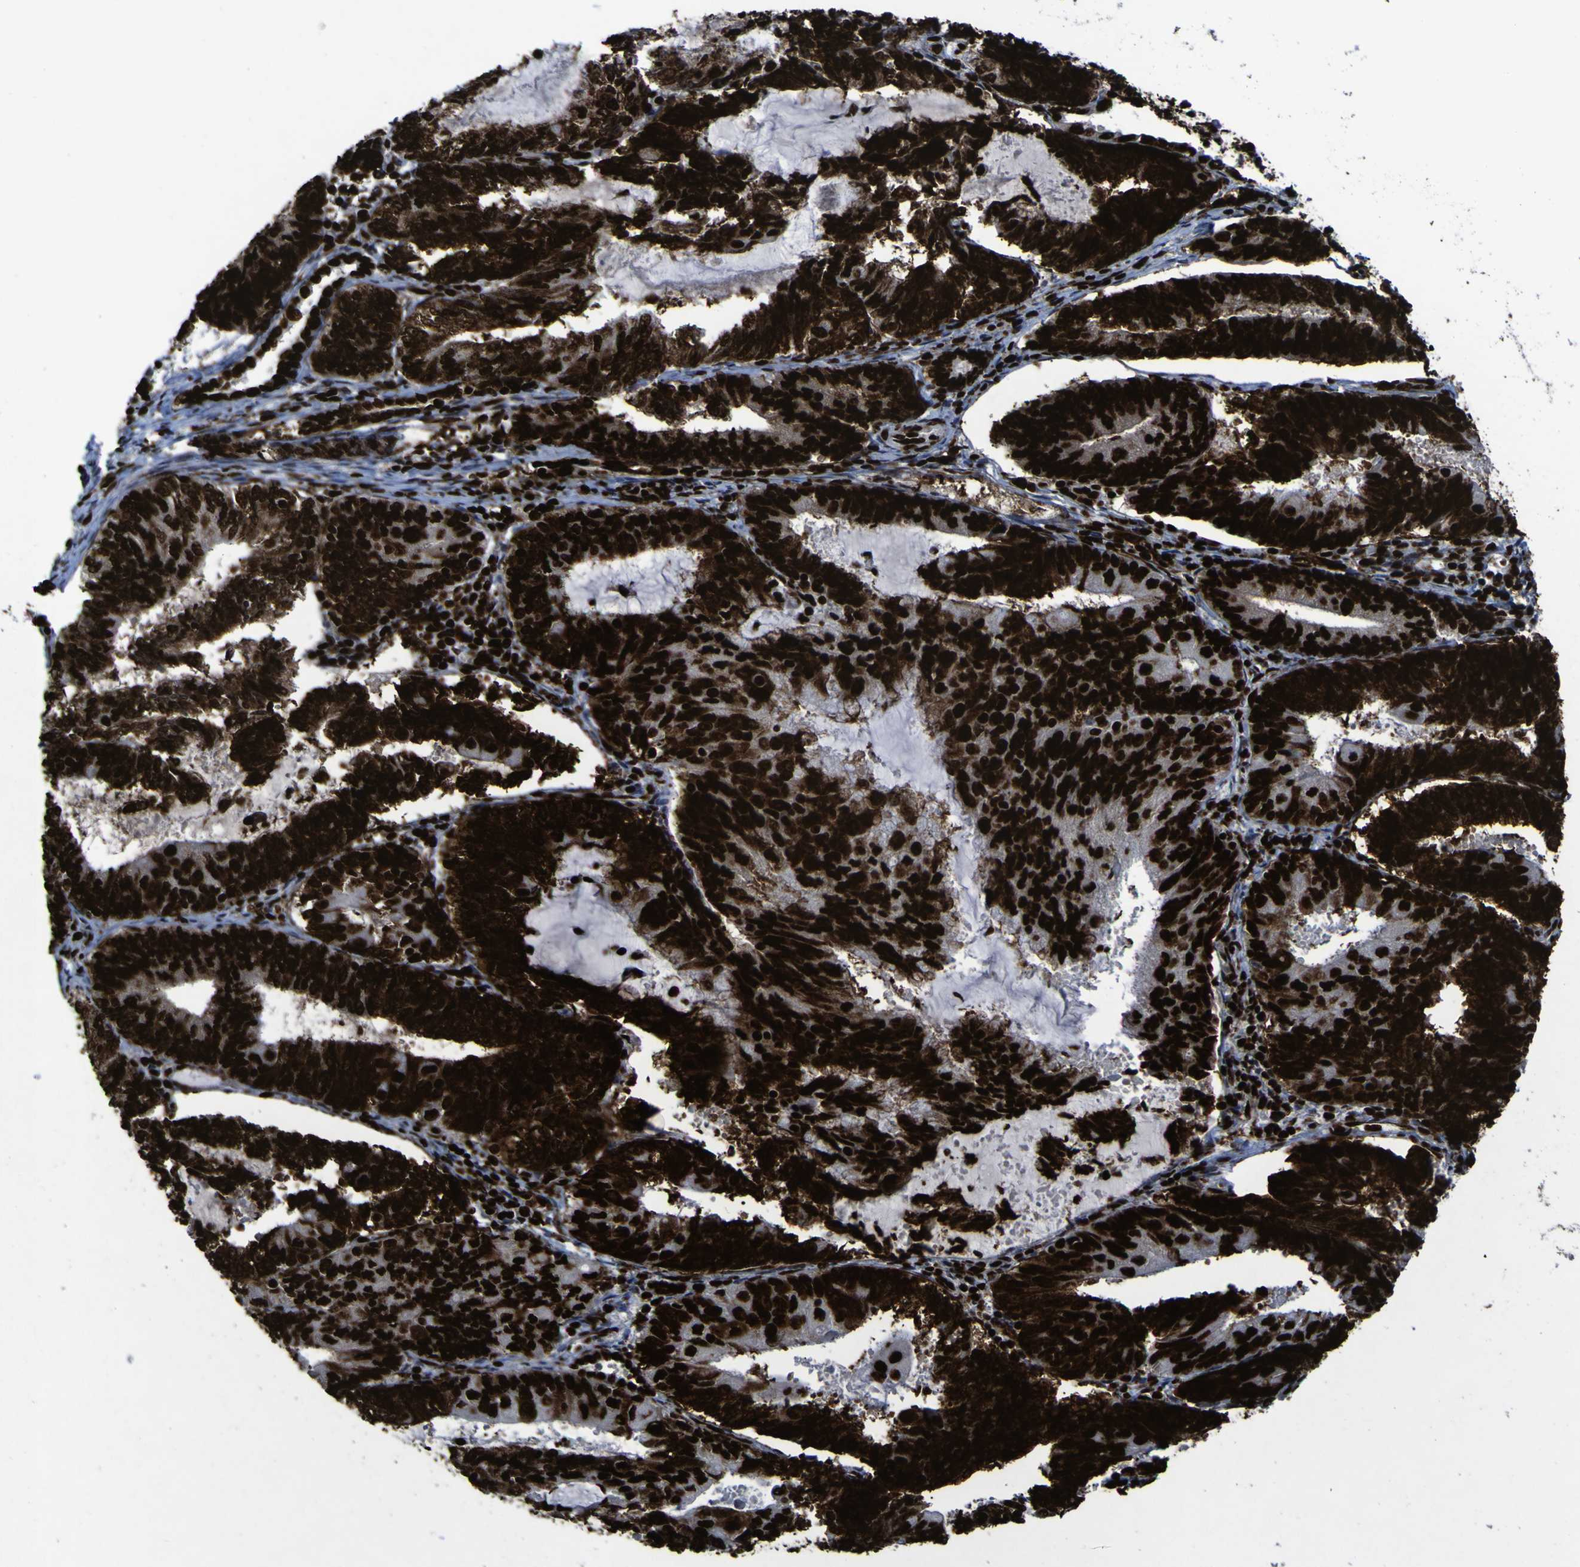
{"staining": {"intensity": "strong", "quantity": ">75%", "location": "nuclear"}, "tissue": "endometrial cancer", "cell_type": "Tumor cells", "image_type": "cancer", "snomed": [{"axis": "morphology", "description": "Adenocarcinoma, NOS"}, {"axis": "topography", "description": "Endometrium"}], "caption": "This is an image of immunohistochemistry staining of endometrial cancer, which shows strong expression in the nuclear of tumor cells.", "gene": "NPM1", "patient": {"sex": "female", "age": 81}}